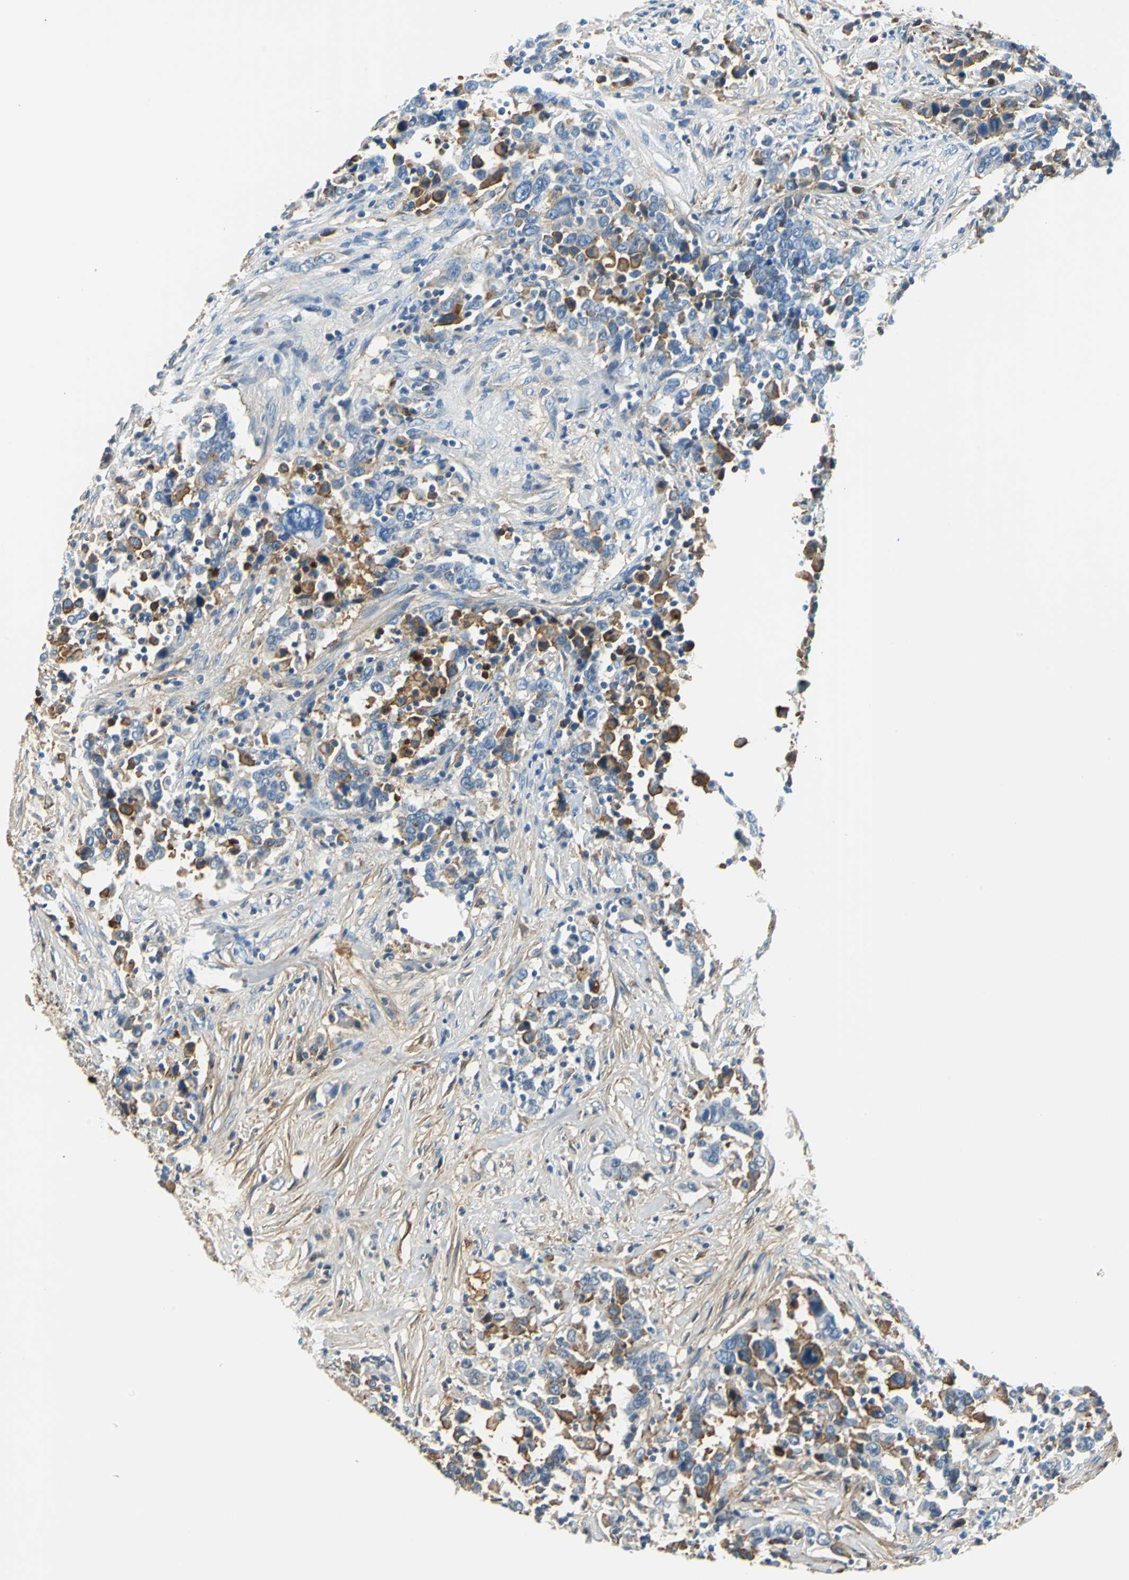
{"staining": {"intensity": "moderate", "quantity": "<25%", "location": "cytoplasmic/membranous"}, "tissue": "urothelial cancer", "cell_type": "Tumor cells", "image_type": "cancer", "snomed": [{"axis": "morphology", "description": "Urothelial carcinoma, High grade"}, {"axis": "topography", "description": "Urinary bladder"}], "caption": "High-power microscopy captured an immunohistochemistry (IHC) micrograph of urothelial carcinoma (high-grade), revealing moderate cytoplasmic/membranous expression in approximately <25% of tumor cells.", "gene": "ALB", "patient": {"sex": "male", "age": 61}}